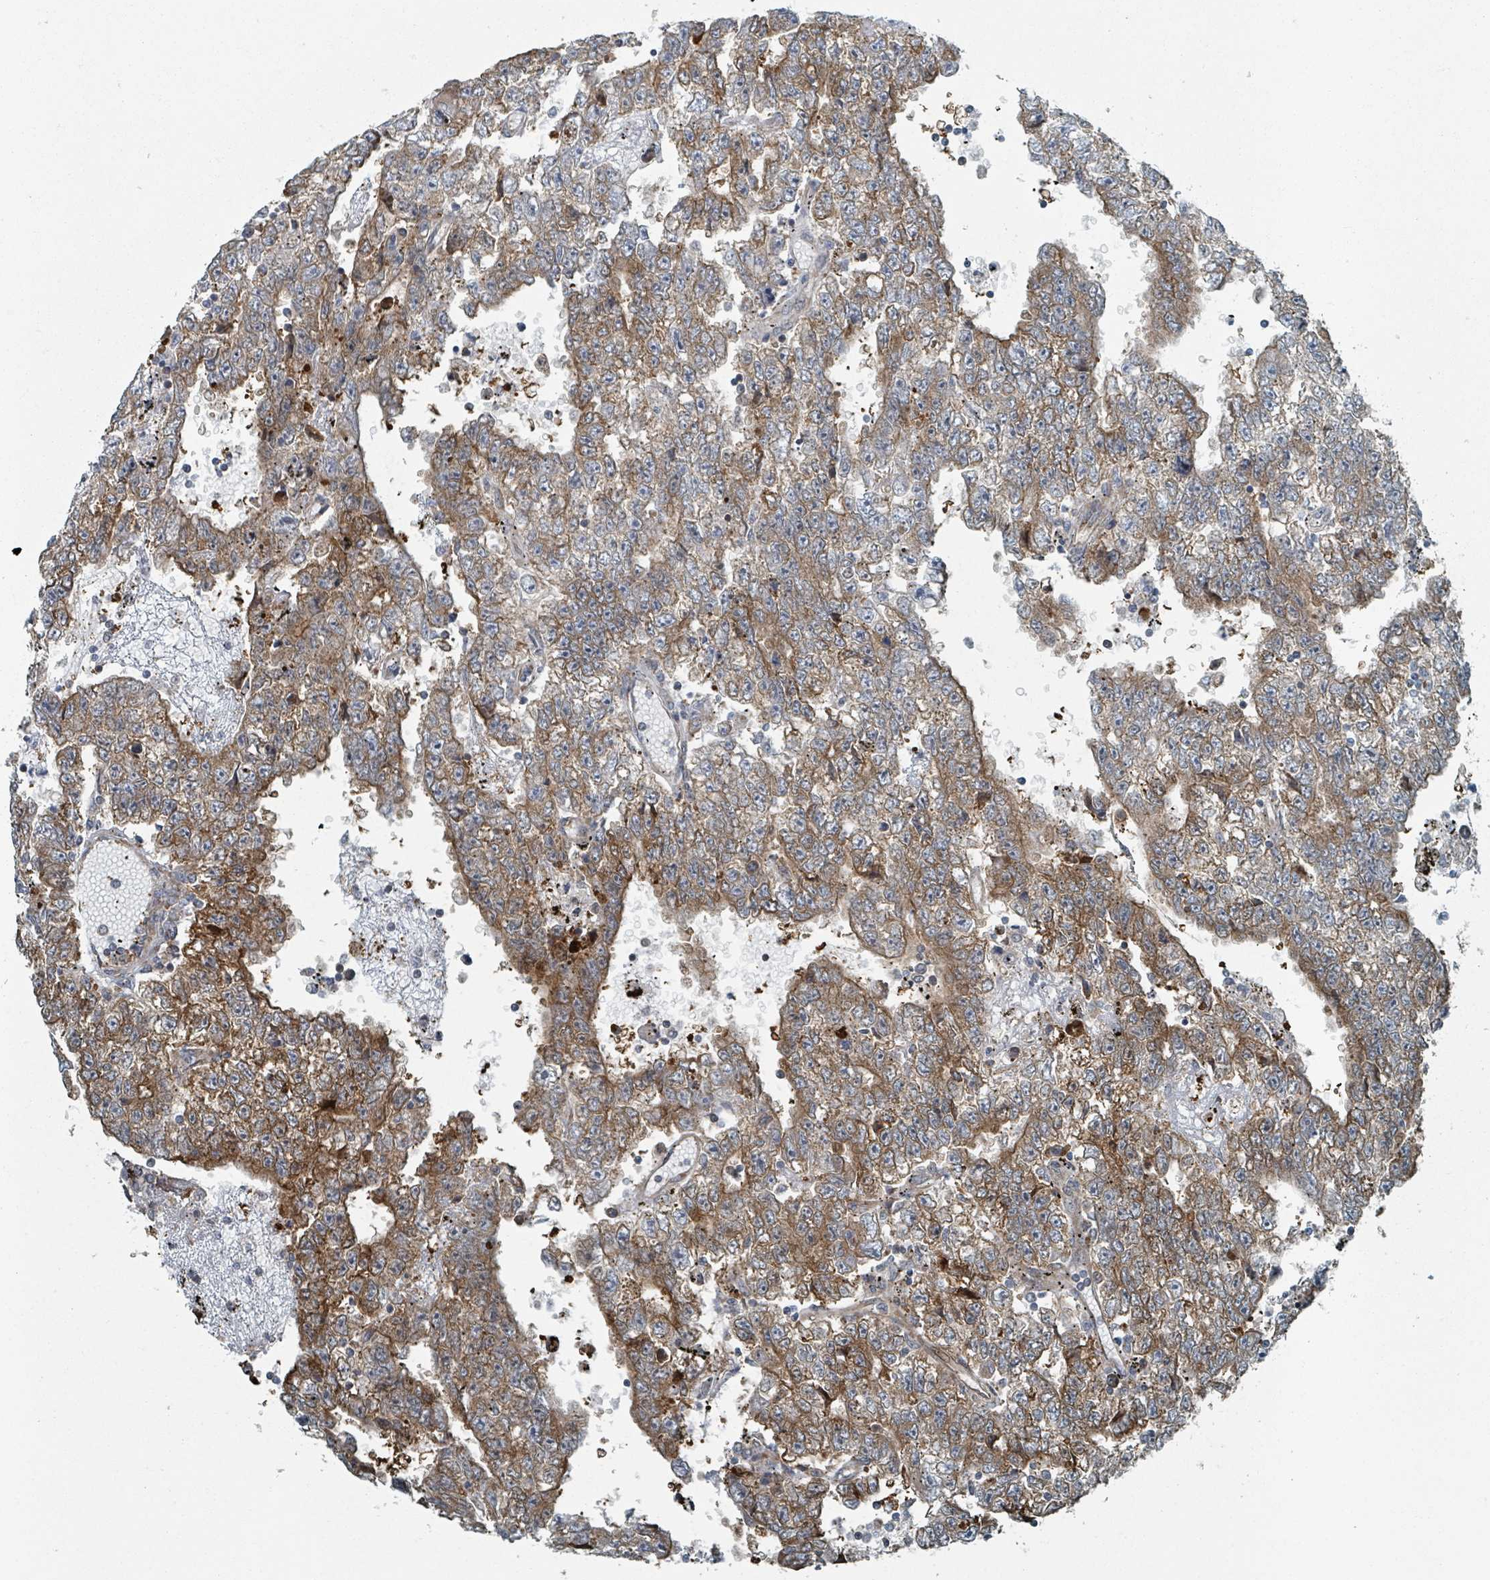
{"staining": {"intensity": "moderate", "quantity": ">75%", "location": "cytoplasmic/membranous"}, "tissue": "testis cancer", "cell_type": "Tumor cells", "image_type": "cancer", "snomed": [{"axis": "morphology", "description": "Carcinoma, Embryonal, NOS"}, {"axis": "topography", "description": "Testis"}], "caption": "IHC (DAB) staining of human testis embryonal carcinoma reveals moderate cytoplasmic/membranous protein expression in about >75% of tumor cells.", "gene": "RHPN2", "patient": {"sex": "male", "age": 25}}